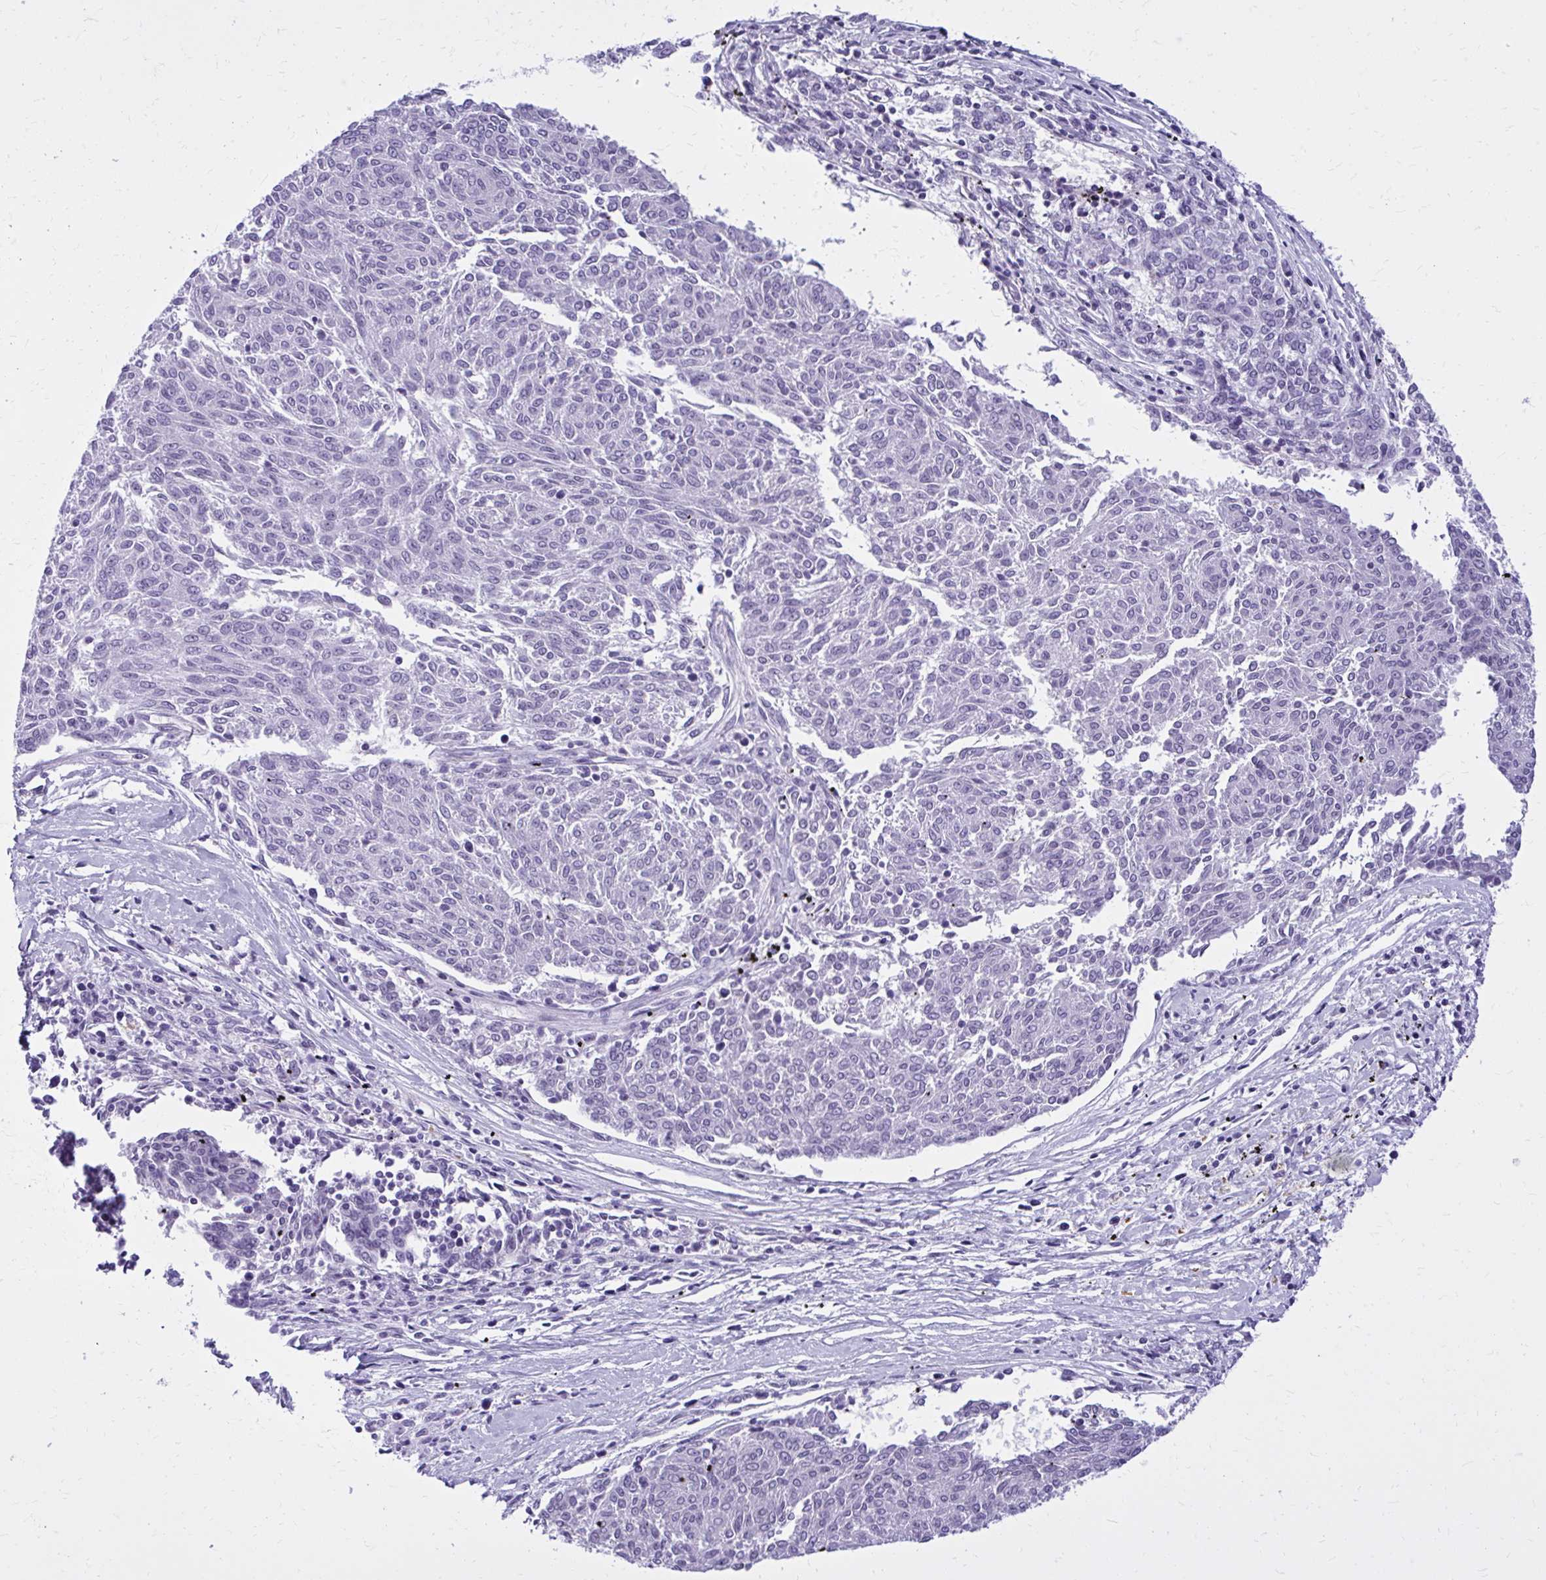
{"staining": {"intensity": "negative", "quantity": "none", "location": "none"}, "tissue": "melanoma", "cell_type": "Tumor cells", "image_type": "cancer", "snomed": [{"axis": "morphology", "description": "Malignant melanoma, NOS"}, {"axis": "topography", "description": "Skin"}], "caption": "Immunohistochemical staining of melanoma displays no significant positivity in tumor cells. (DAB (3,3'-diaminobenzidine) immunohistochemistry visualized using brightfield microscopy, high magnification).", "gene": "RASL11B", "patient": {"sex": "female", "age": 72}}